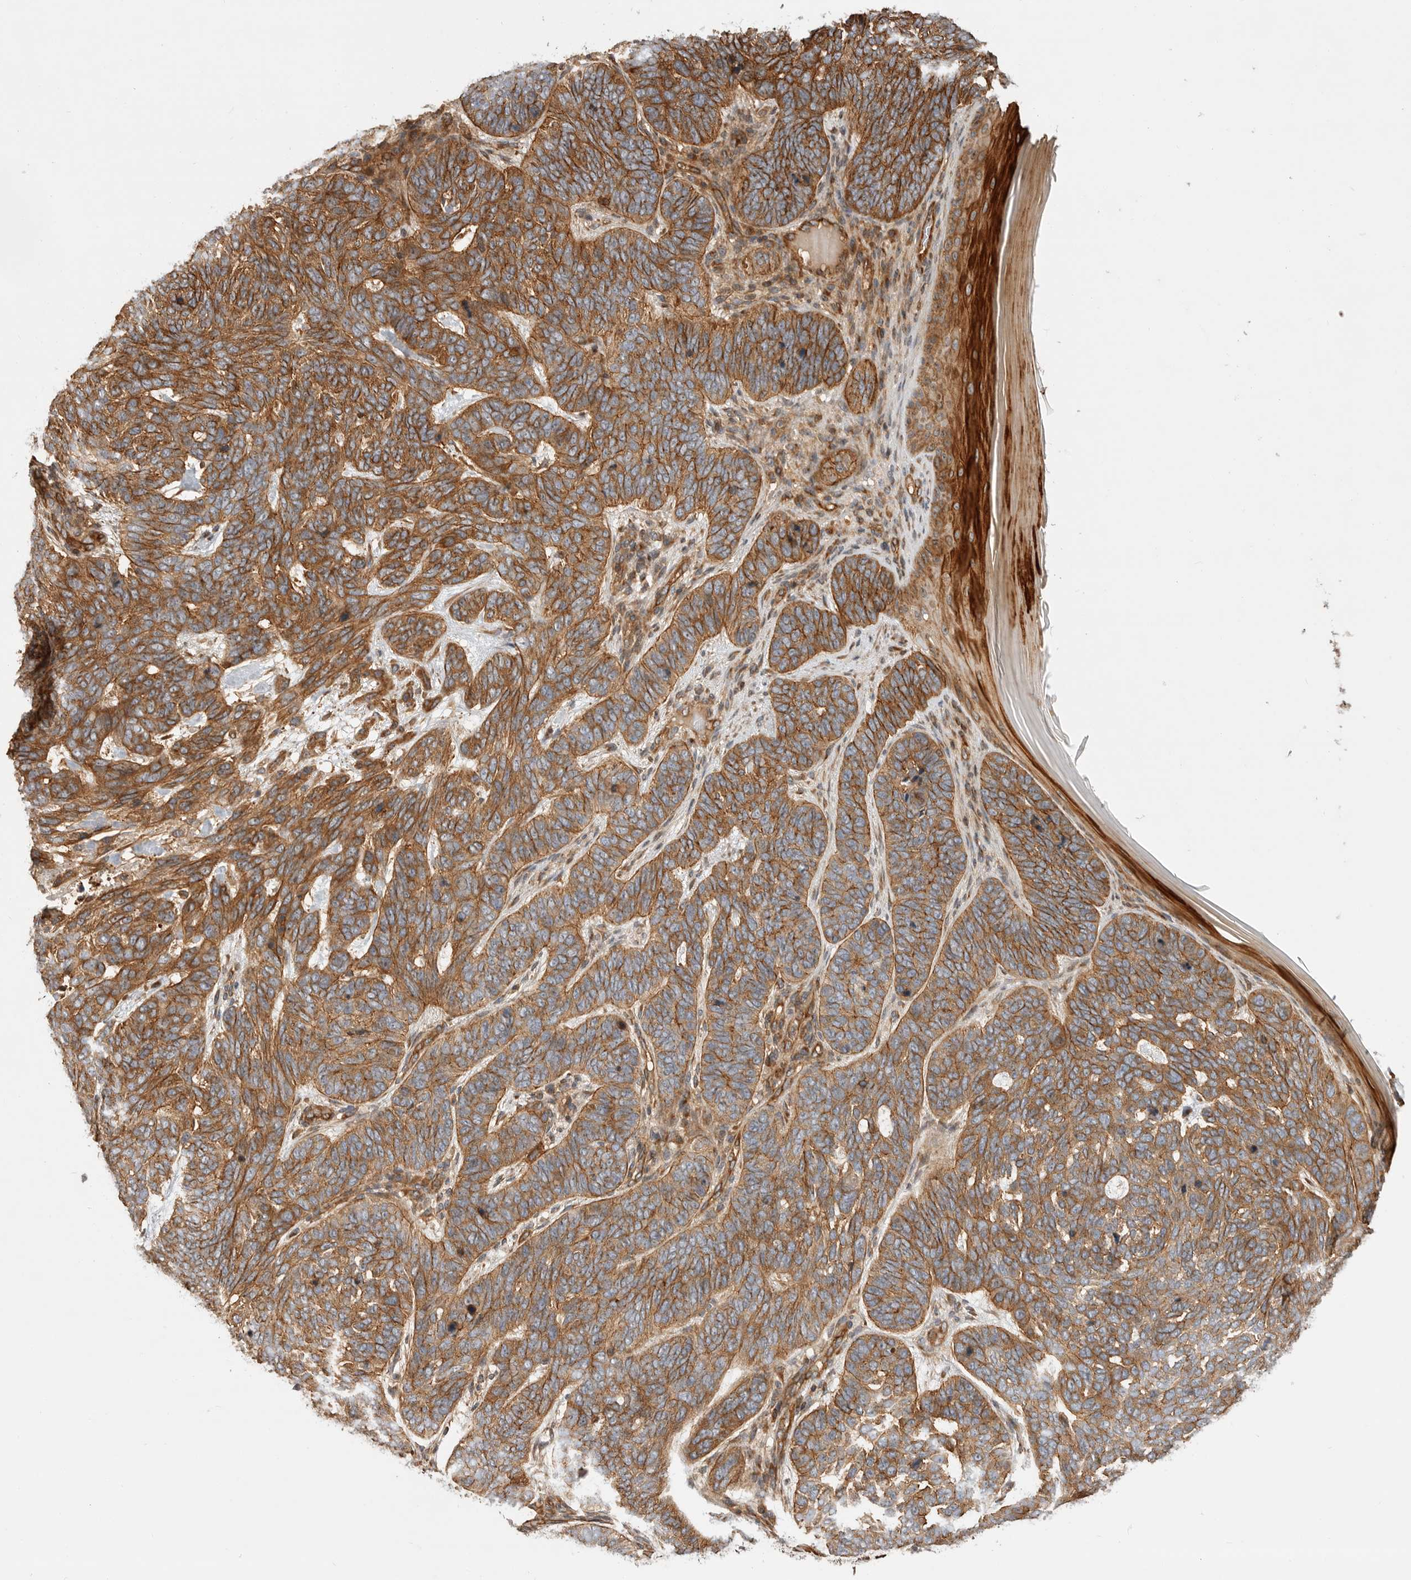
{"staining": {"intensity": "strong", "quantity": ">75%", "location": "cytoplasmic/membranous"}, "tissue": "skin cancer", "cell_type": "Tumor cells", "image_type": "cancer", "snomed": [{"axis": "morphology", "description": "Basal cell carcinoma"}, {"axis": "topography", "description": "Skin"}], "caption": "IHC micrograph of neoplastic tissue: basal cell carcinoma (skin) stained using immunohistochemistry displays high levels of strong protein expression localized specifically in the cytoplasmic/membranous of tumor cells, appearing as a cytoplasmic/membranous brown color.", "gene": "GPATCH2", "patient": {"sex": "female", "age": 85}}